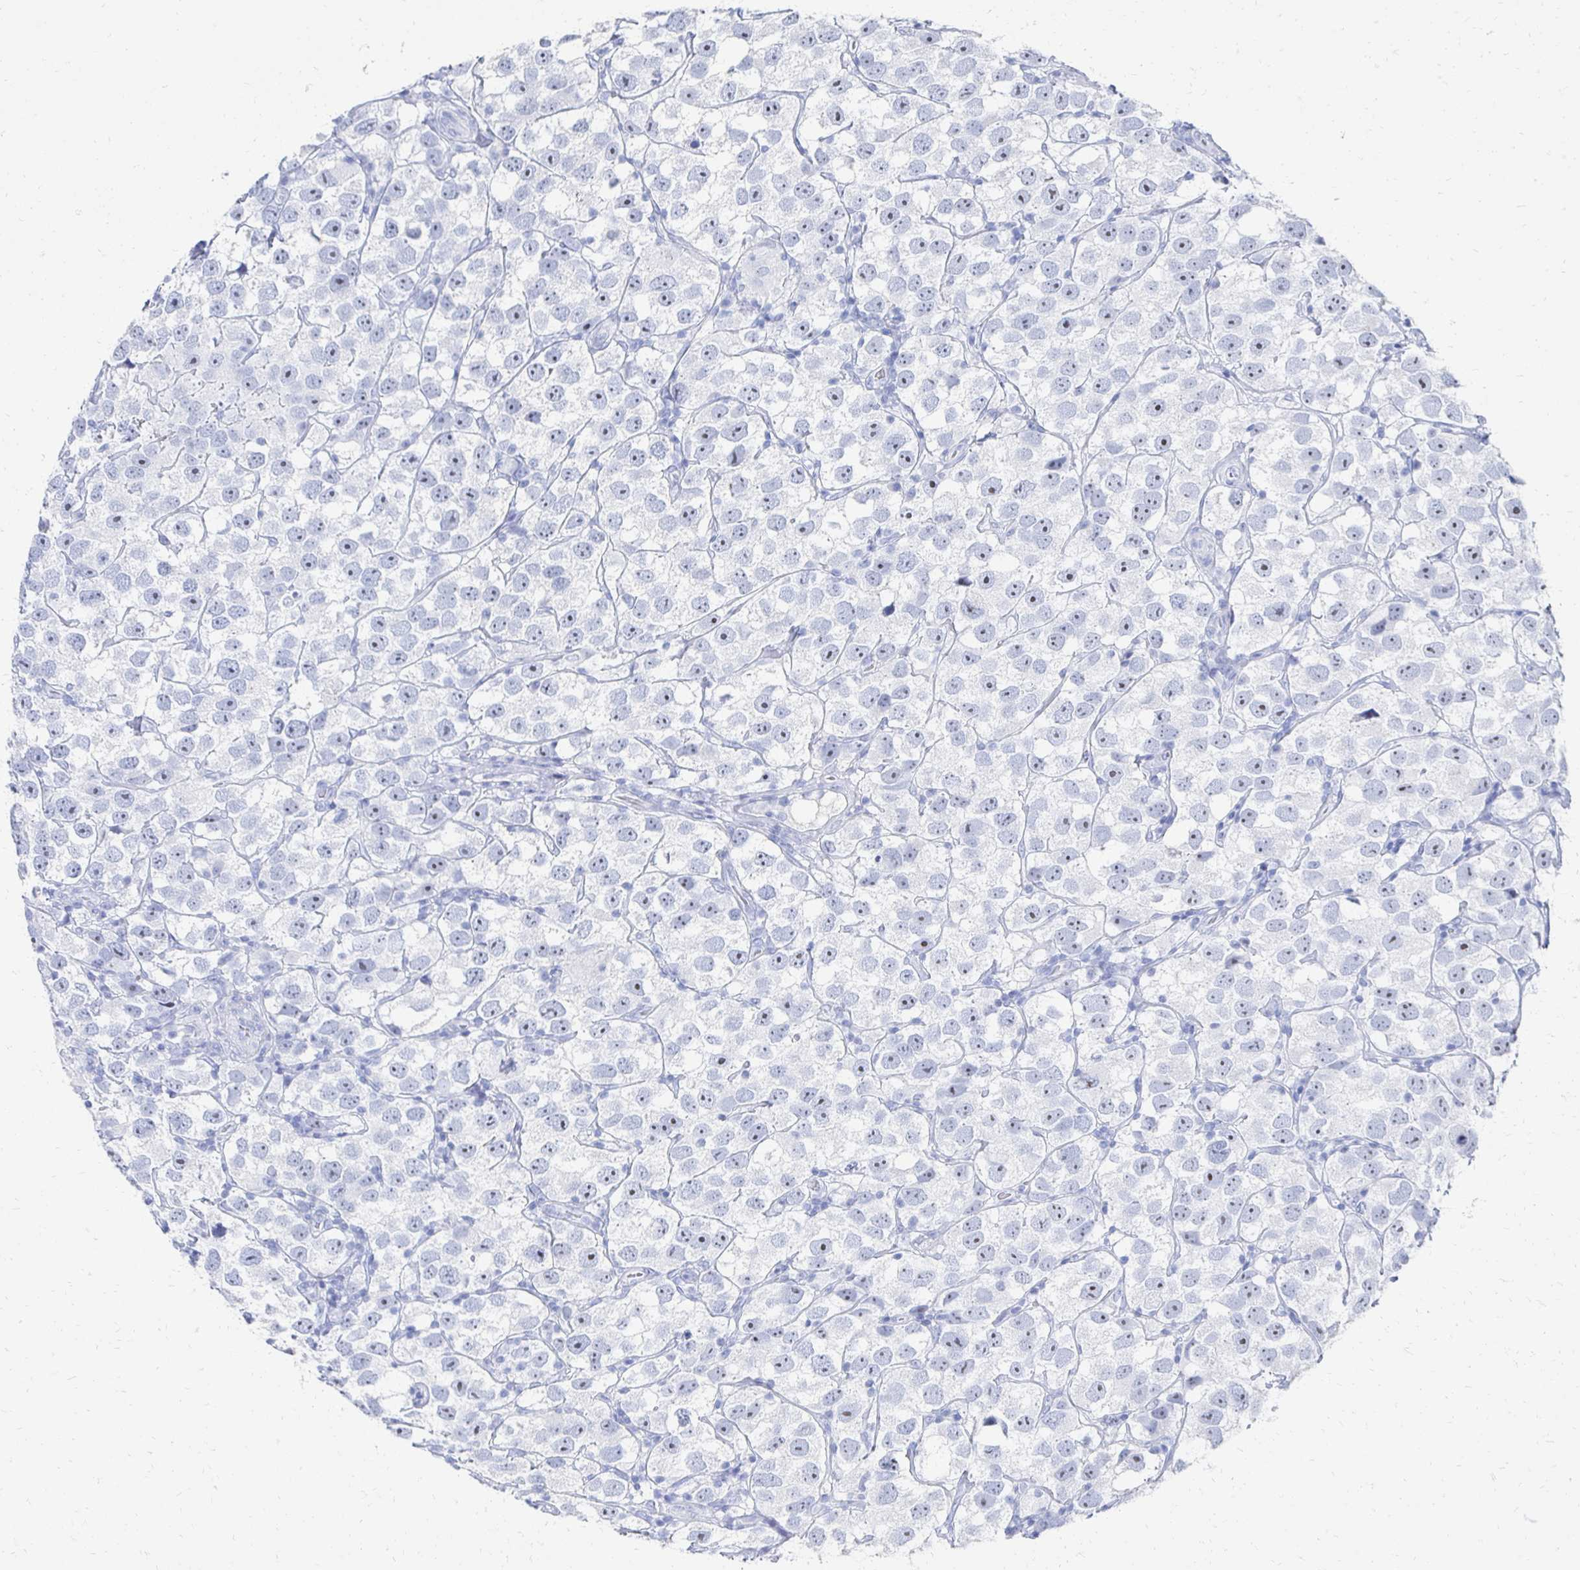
{"staining": {"intensity": "negative", "quantity": "none", "location": "none"}, "tissue": "testis cancer", "cell_type": "Tumor cells", "image_type": "cancer", "snomed": [{"axis": "morphology", "description": "Seminoma, NOS"}, {"axis": "topography", "description": "Testis"}], "caption": "The immunohistochemistry micrograph has no significant staining in tumor cells of seminoma (testis) tissue.", "gene": "CST6", "patient": {"sex": "male", "age": 26}}